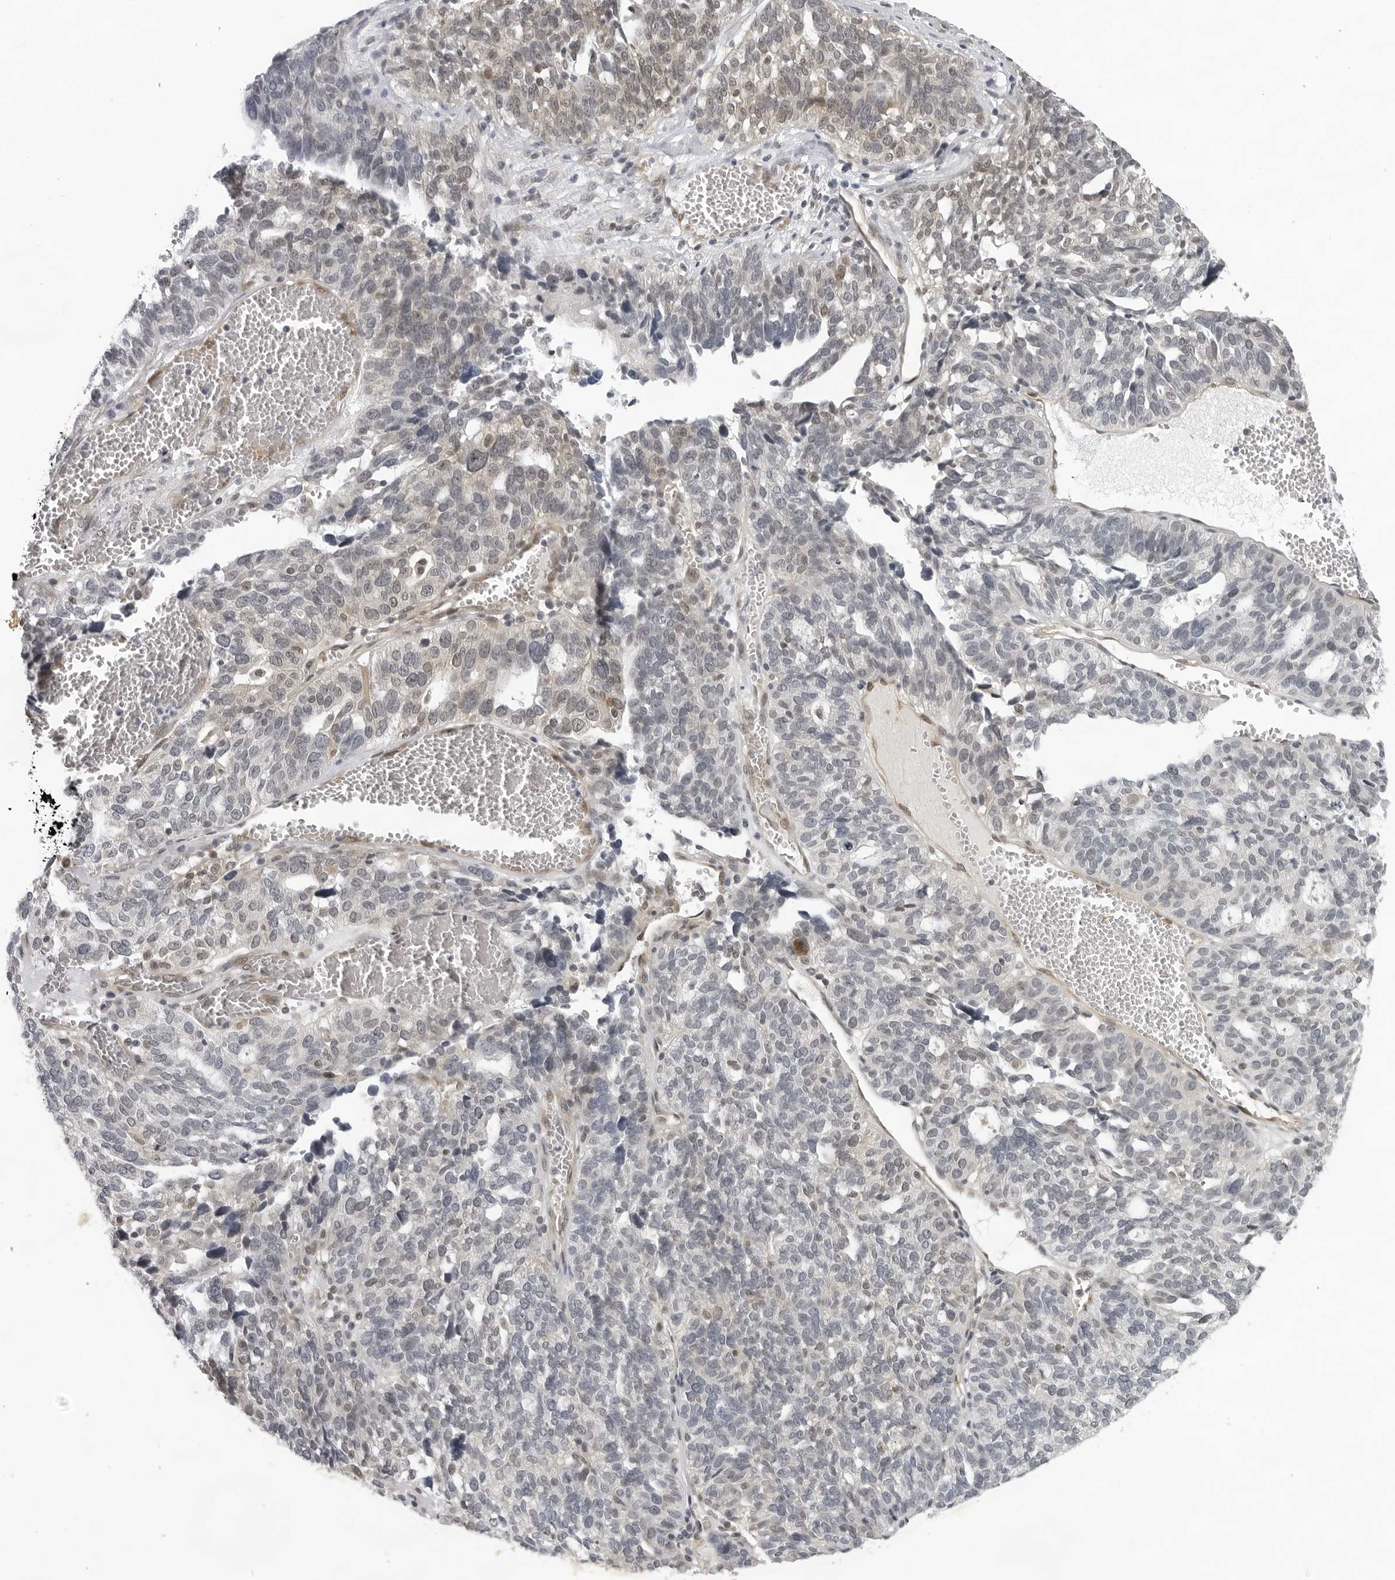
{"staining": {"intensity": "weak", "quantity": "<25%", "location": "cytoplasmic/membranous"}, "tissue": "ovarian cancer", "cell_type": "Tumor cells", "image_type": "cancer", "snomed": [{"axis": "morphology", "description": "Cystadenocarcinoma, serous, NOS"}, {"axis": "topography", "description": "Ovary"}], "caption": "Human serous cystadenocarcinoma (ovarian) stained for a protein using immunohistochemistry demonstrates no expression in tumor cells.", "gene": "CASP7", "patient": {"sex": "female", "age": 59}}